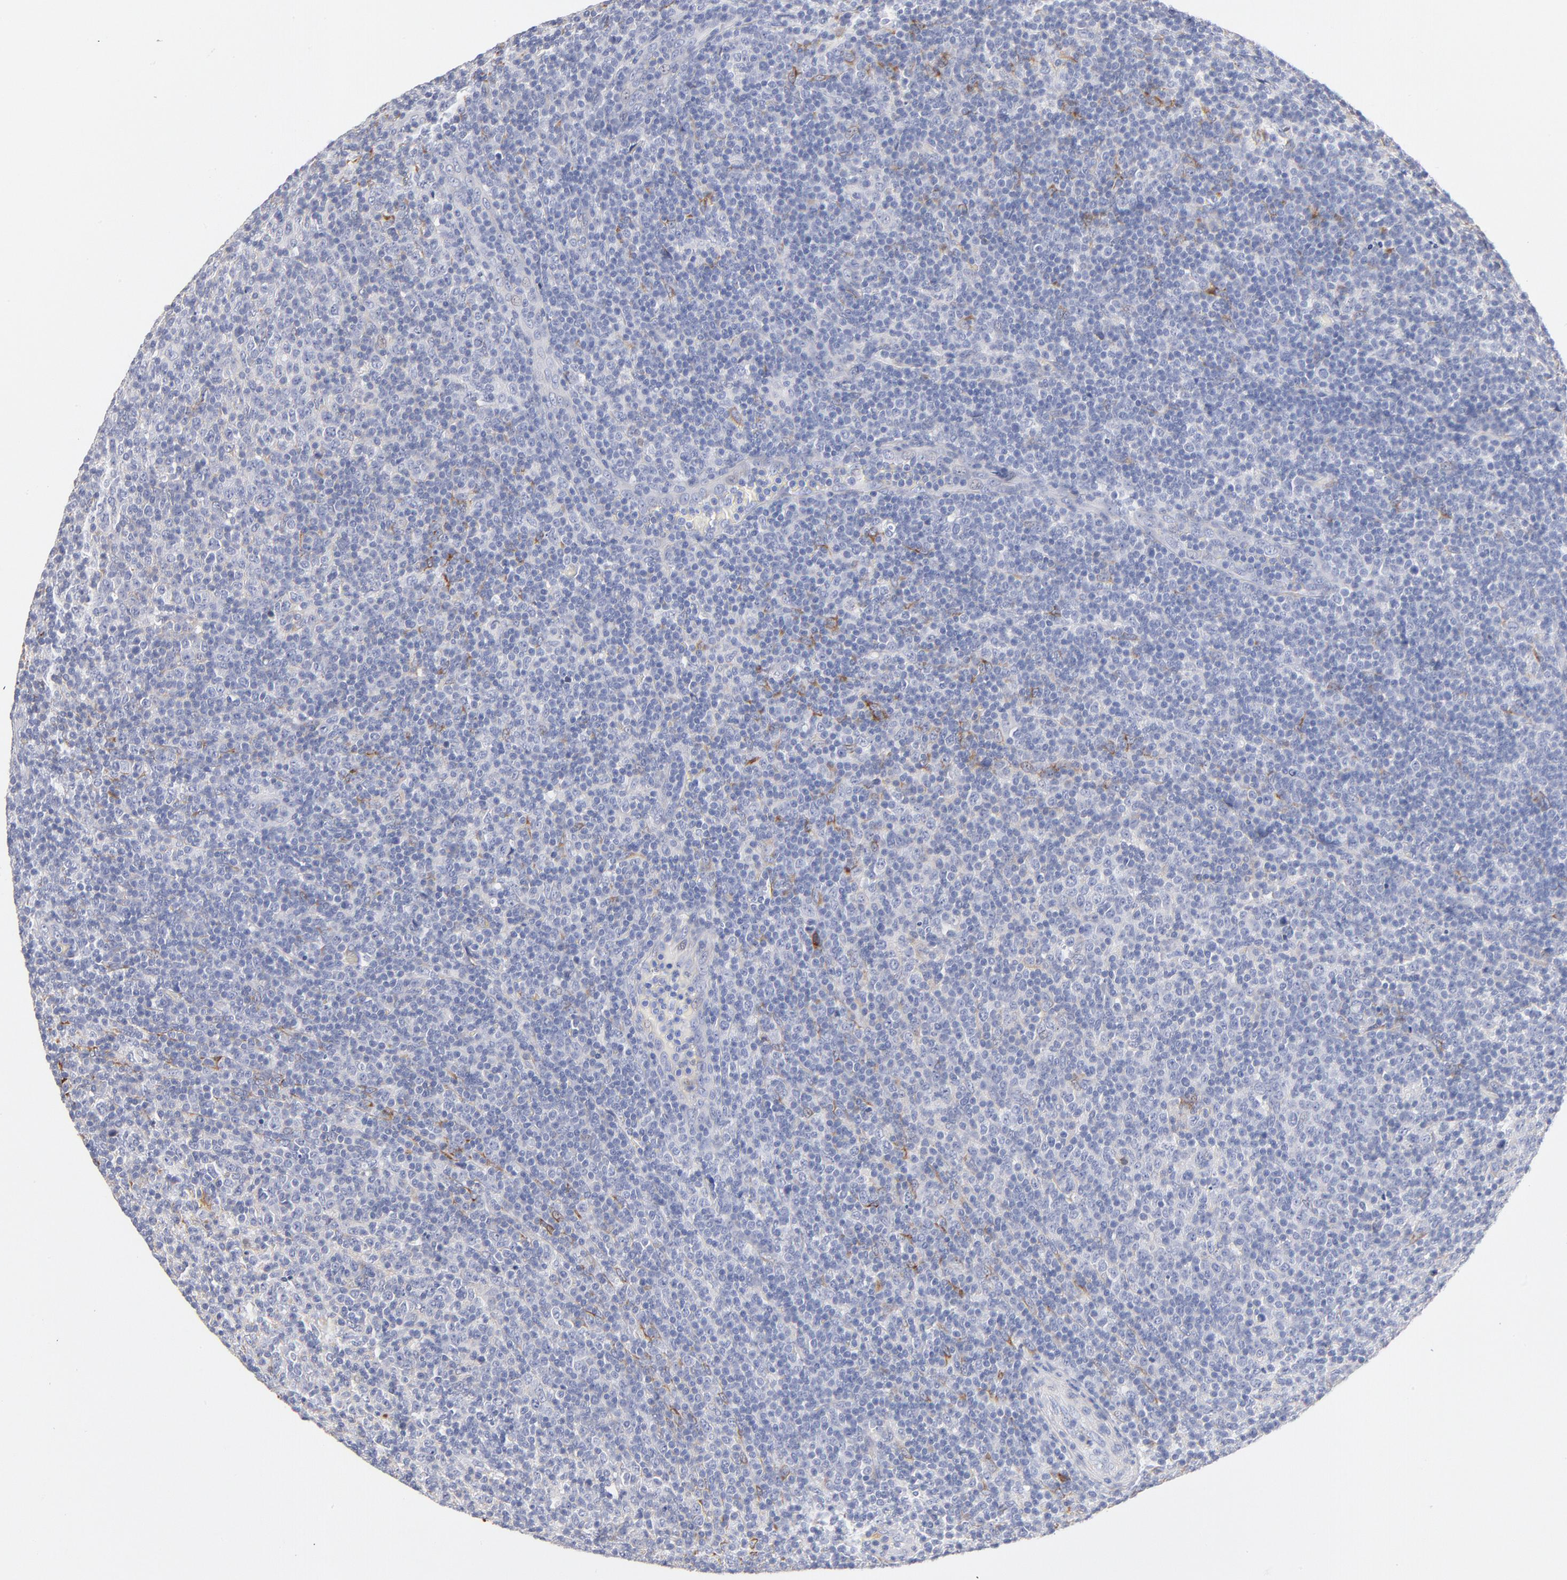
{"staining": {"intensity": "negative", "quantity": "none", "location": "none"}, "tissue": "lymphoma", "cell_type": "Tumor cells", "image_type": "cancer", "snomed": [{"axis": "morphology", "description": "Malignant lymphoma, non-Hodgkin's type, Low grade"}, {"axis": "topography", "description": "Lymph node"}], "caption": "Micrograph shows no significant protein staining in tumor cells of low-grade malignant lymphoma, non-Hodgkin's type.", "gene": "C3", "patient": {"sex": "male", "age": 70}}